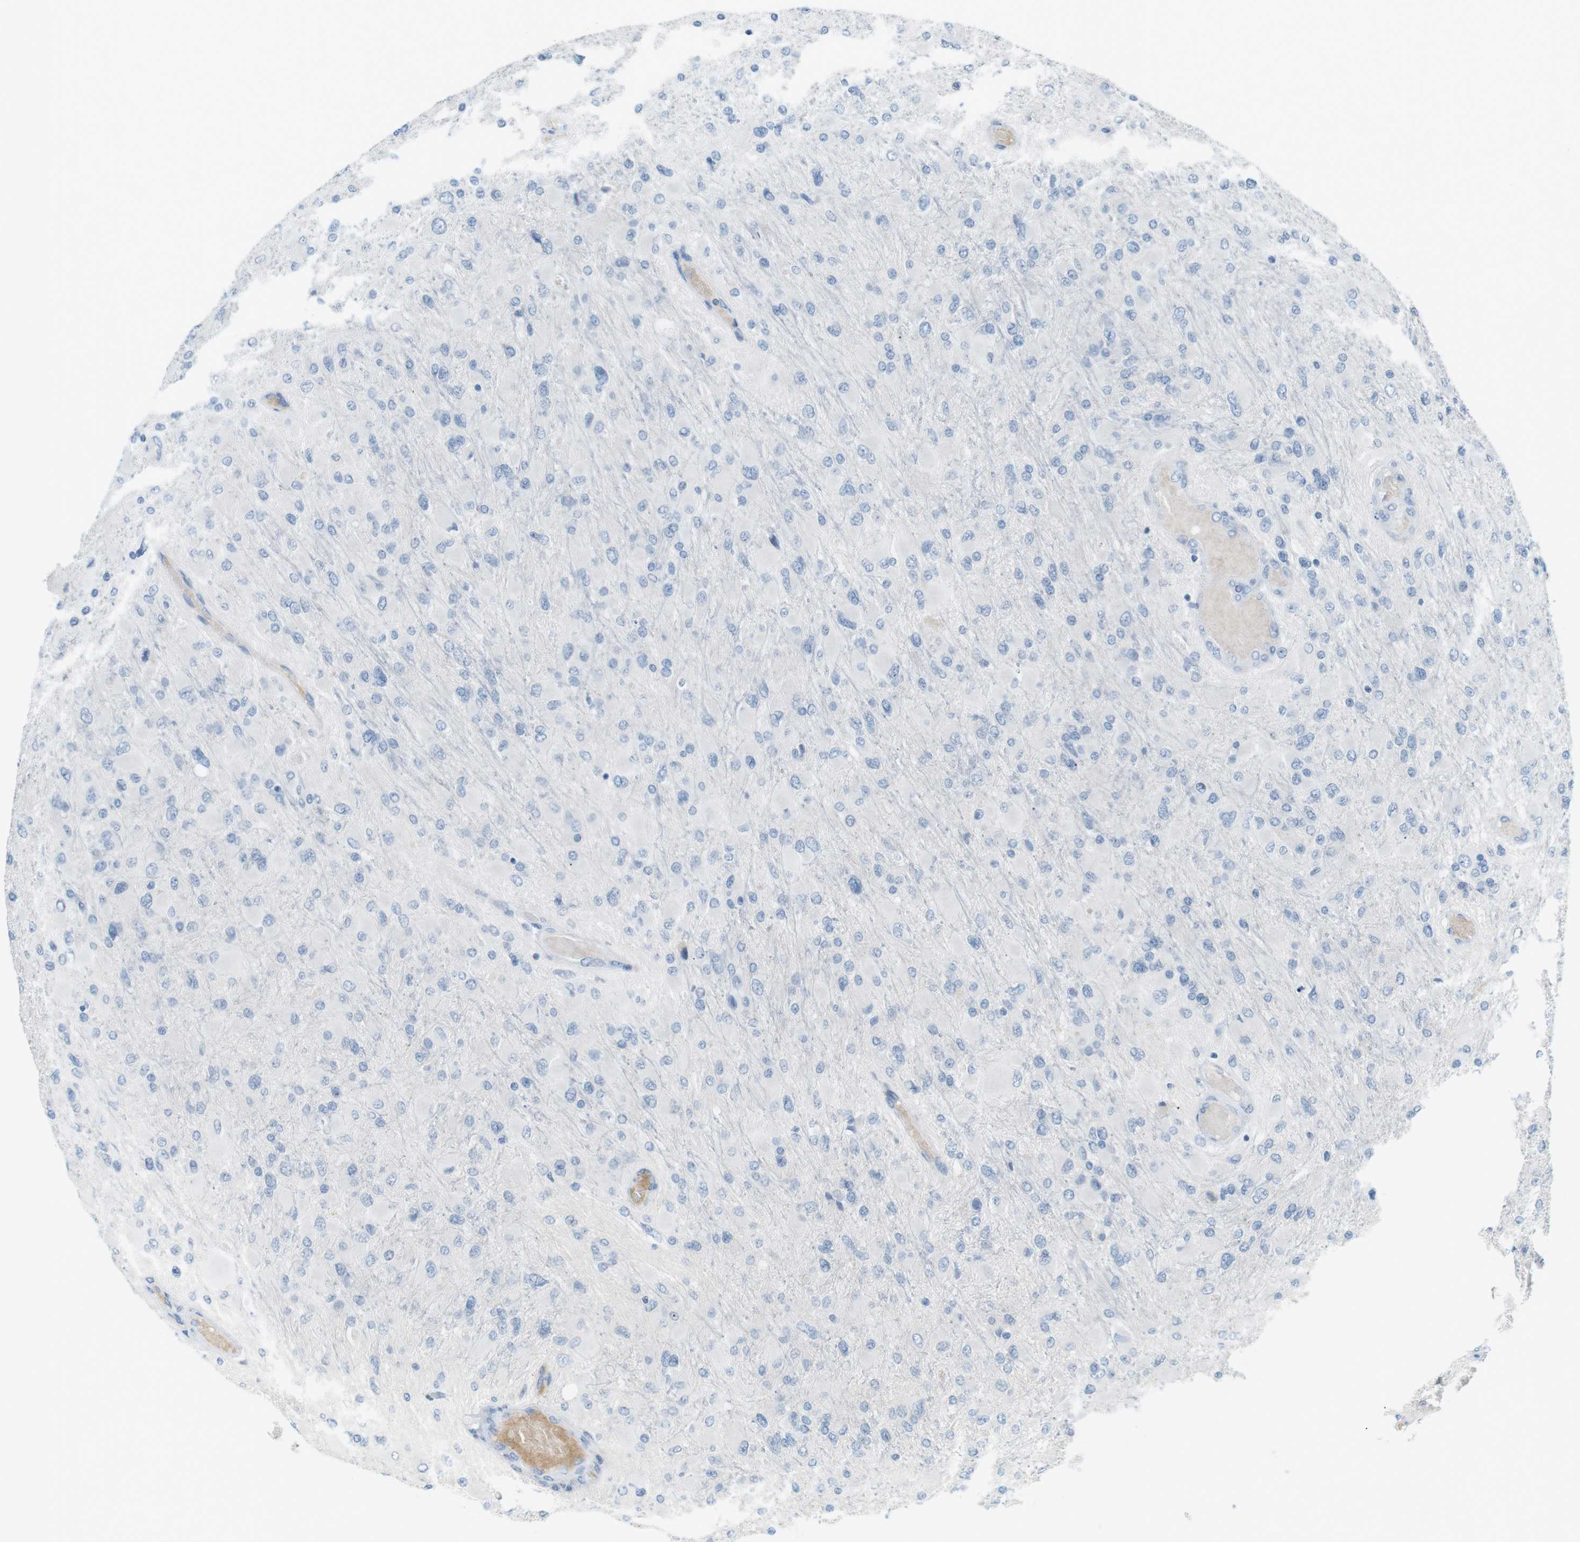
{"staining": {"intensity": "negative", "quantity": "none", "location": "none"}, "tissue": "glioma", "cell_type": "Tumor cells", "image_type": "cancer", "snomed": [{"axis": "morphology", "description": "Glioma, malignant, High grade"}, {"axis": "topography", "description": "Cerebral cortex"}], "caption": "A photomicrograph of human high-grade glioma (malignant) is negative for staining in tumor cells.", "gene": "AZGP1", "patient": {"sex": "female", "age": 36}}